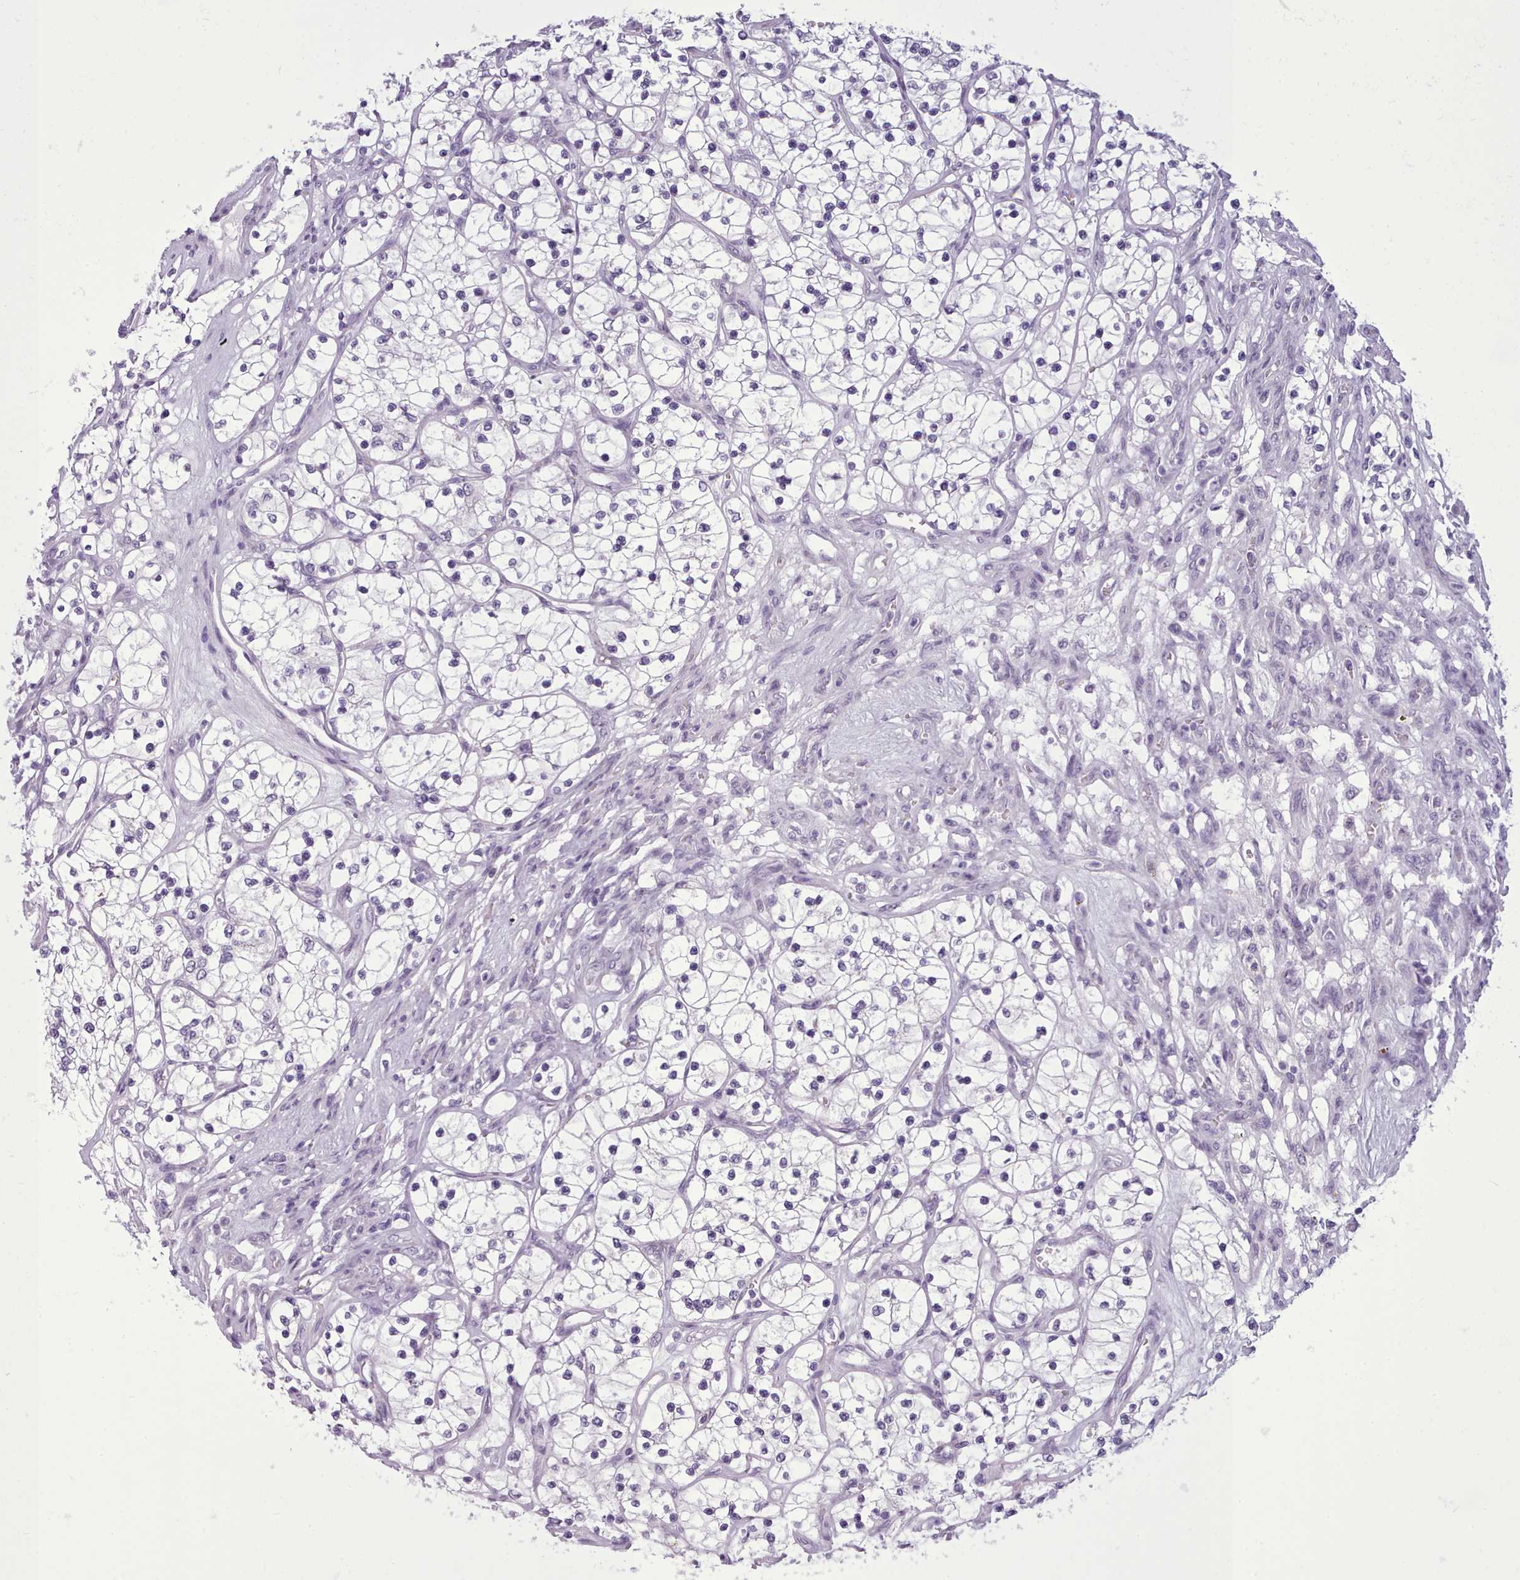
{"staining": {"intensity": "negative", "quantity": "none", "location": "none"}, "tissue": "renal cancer", "cell_type": "Tumor cells", "image_type": "cancer", "snomed": [{"axis": "morphology", "description": "Adenocarcinoma, NOS"}, {"axis": "topography", "description": "Kidney"}], "caption": "Human renal cancer stained for a protein using immunohistochemistry exhibits no positivity in tumor cells.", "gene": "FBXO48", "patient": {"sex": "female", "age": 69}}